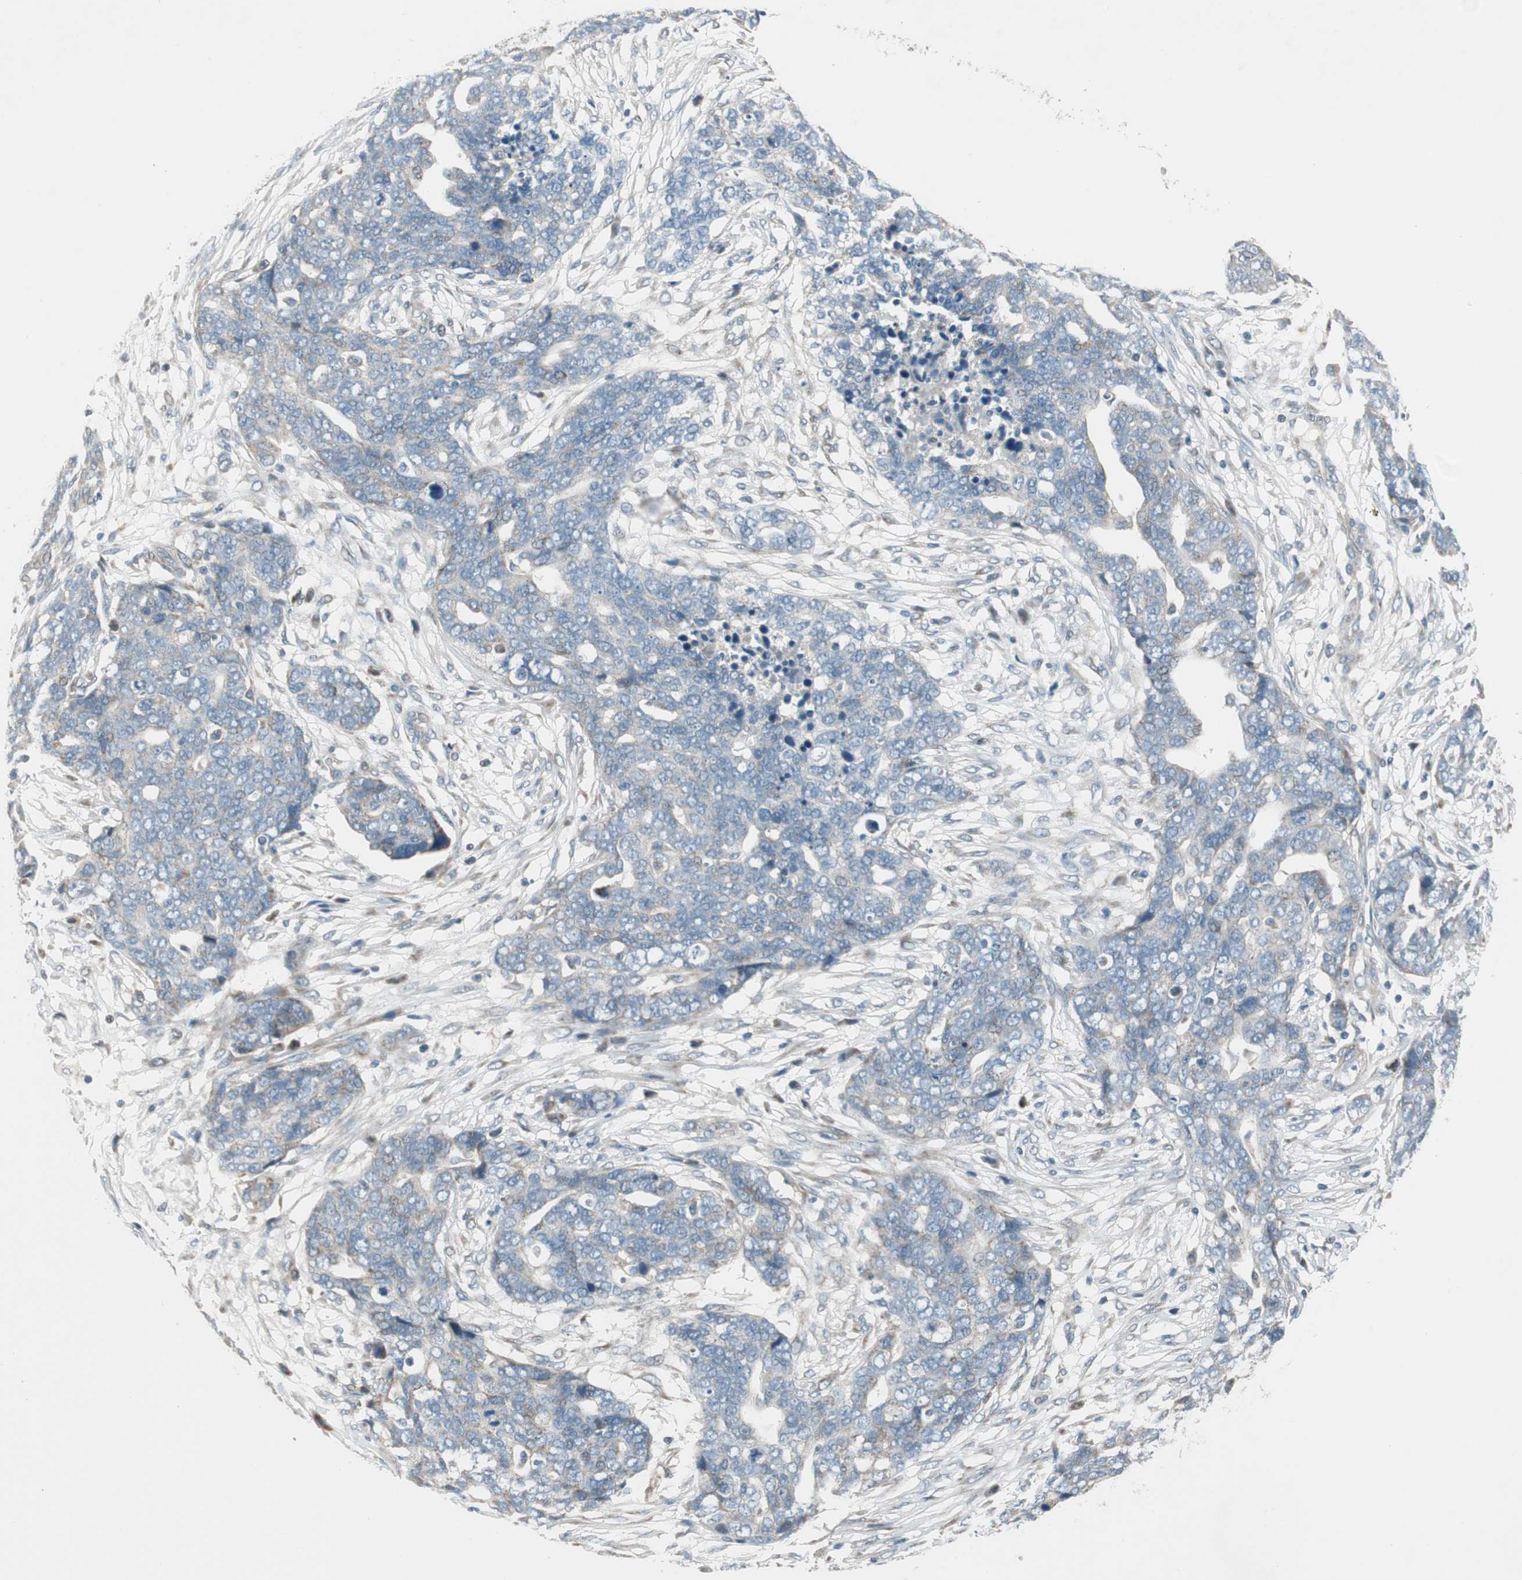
{"staining": {"intensity": "weak", "quantity": "25%-75%", "location": "cytoplasmic/membranous"}, "tissue": "ovarian cancer", "cell_type": "Tumor cells", "image_type": "cancer", "snomed": [{"axis": "morphology", "description": "Normal tissue, NOS"}, {"axis": "morphology", "description": "Cystadenocarcinoma, serous, NOS"}, {"axis": "topography", "description": "Fallopian tube"}, {"axis": "topography", "description": "Ovary"}], "caption": "Tumor cells show low levels of weak cytoplasmic/membranous positivity in about 25%-75% of cells in human ovarian cancer (serous cystadenocarcinoma).", "gene": "GYPC", "patient": {"sex": "female", "age": 56}}